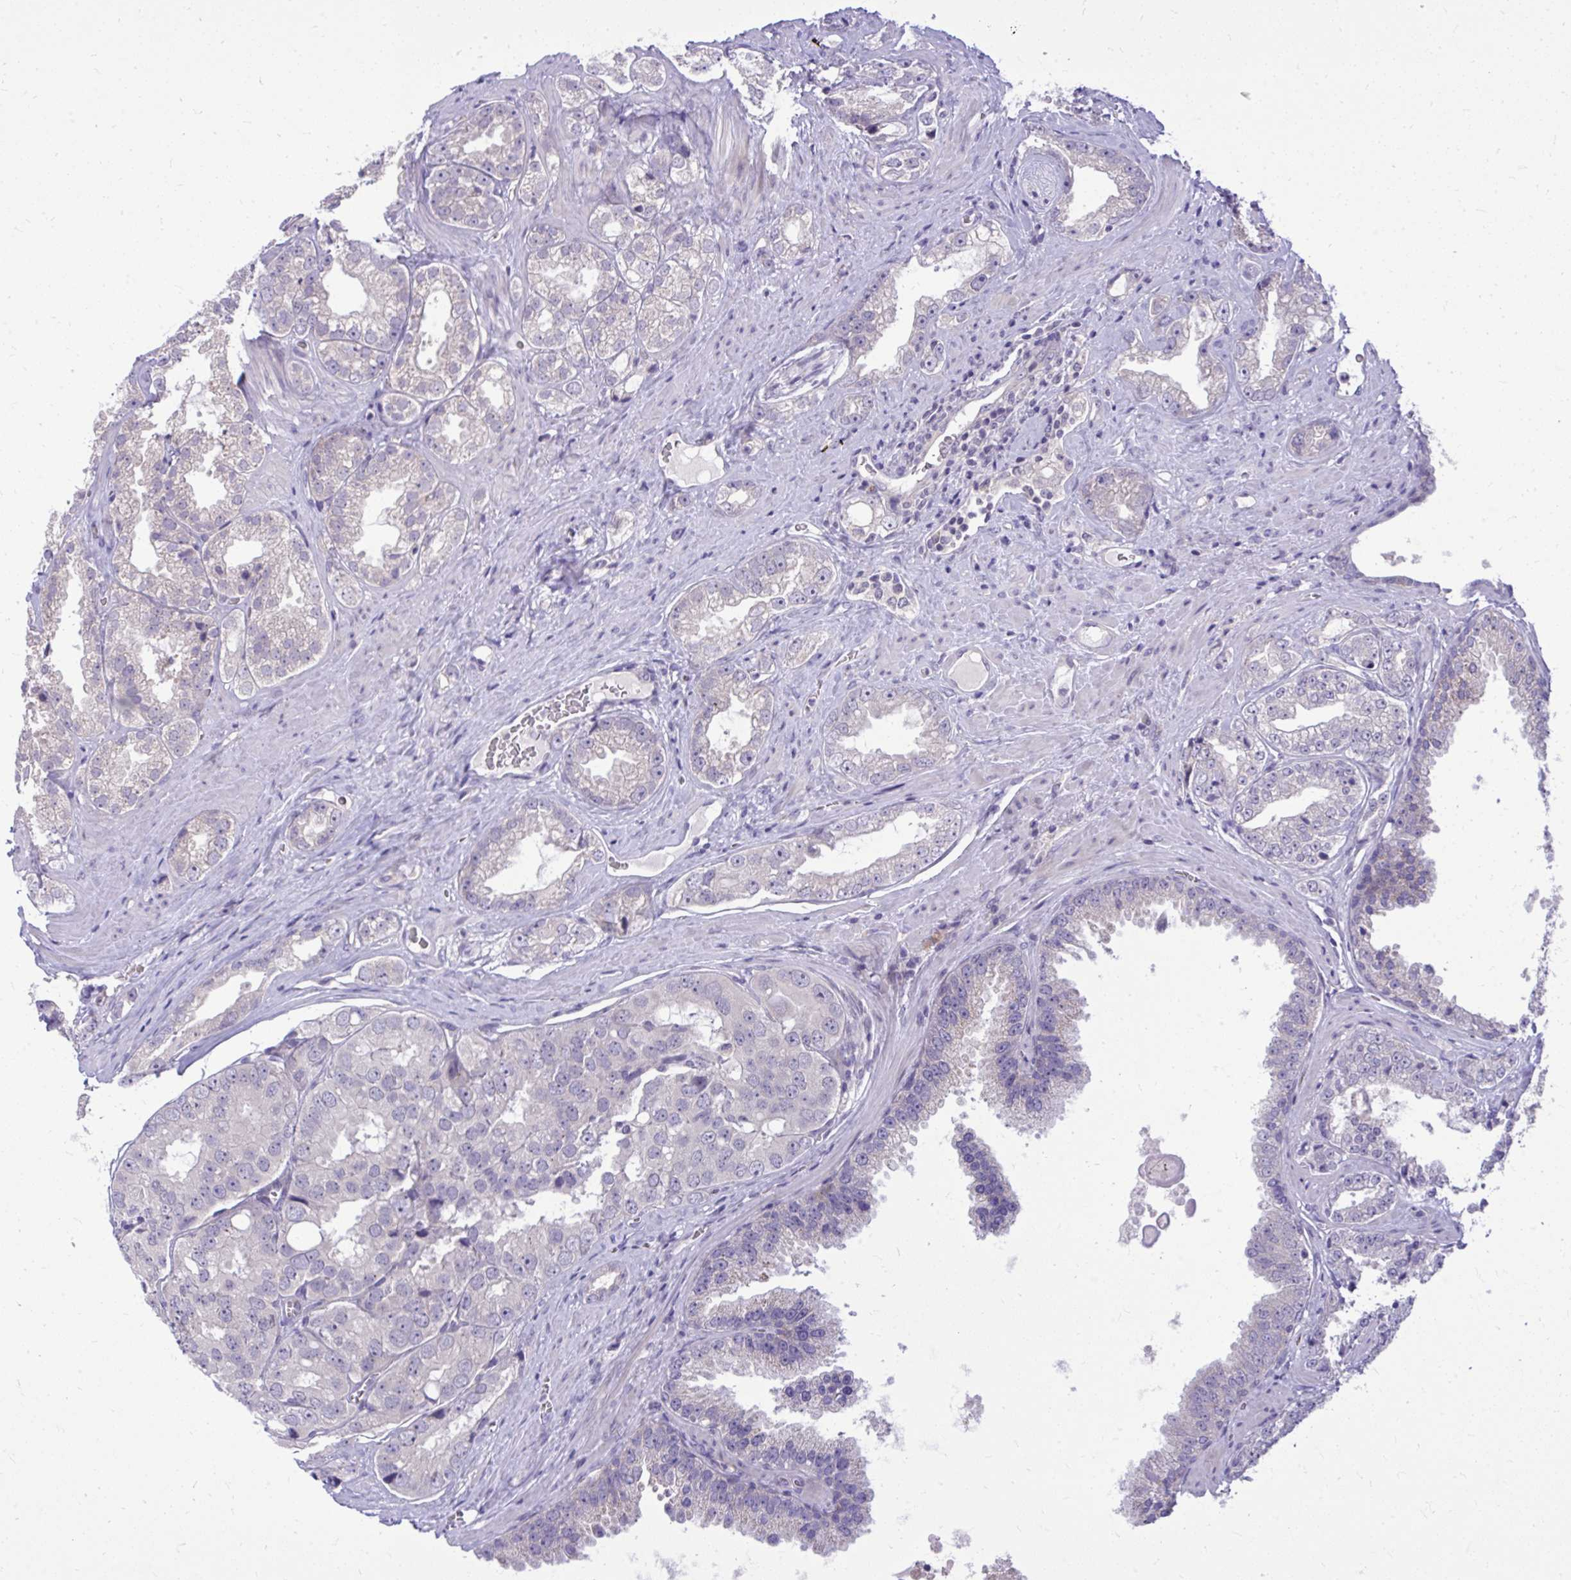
{"staining": {"intensity": "negative", "quantity": "none", "location": "none"}, "tissue": "prostate cancer", "cell_type": "Tumor cells", "image_type": "cancer", "snomed": [{"axis": "morphology", "description": "Adenocarcinoma, High grade"}, {"axis": "topography", "description": "Prostate"}], "caption": "The image exhibits no significant staining in tumor cells of prostate adenocarcinoma (high-grade).", "gene": "DPY19L1", "patient": {"sex": "male", "age": 67}}